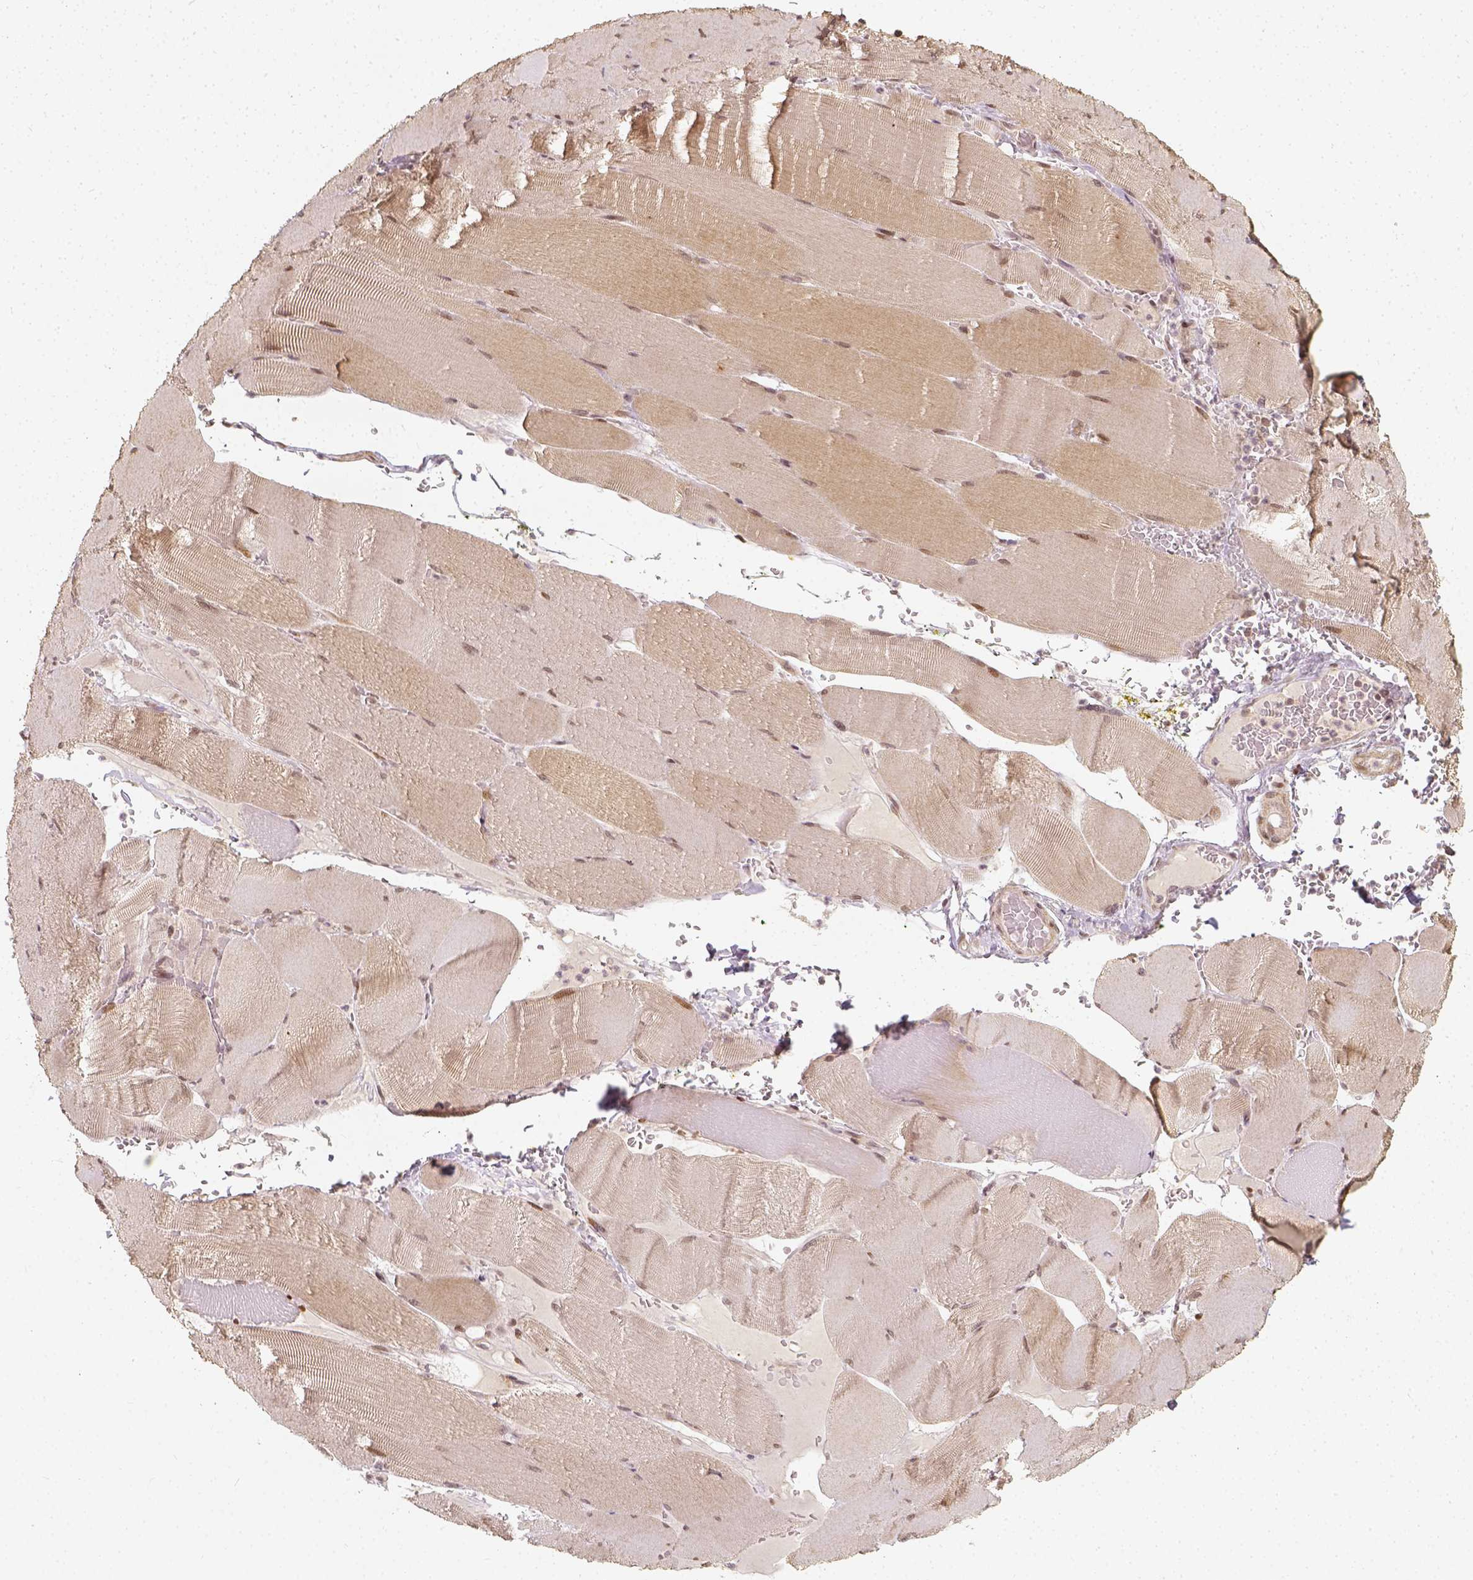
{"staining": {"intensity": "weak", "quantity": ">75%", "location": "cytoplasmic/membranous"}, "tissue": "skeletal muscle", "cell_type": "Myocytes", "image_type": "normal", "snomed": [{"axis": "morphology", "description": "Normal tissue, NOS"}, {"axis": "topography", "description": "Skeletal muscle"}], "caption": "DAB immunohistochemical staining of benign human skeletal muscle shows weak cytoplasmic/membranous protein expression in approximately >75% of myocytes.", "gene": "ZMAT3", "patient": {"sex": "male", "age": 56}}